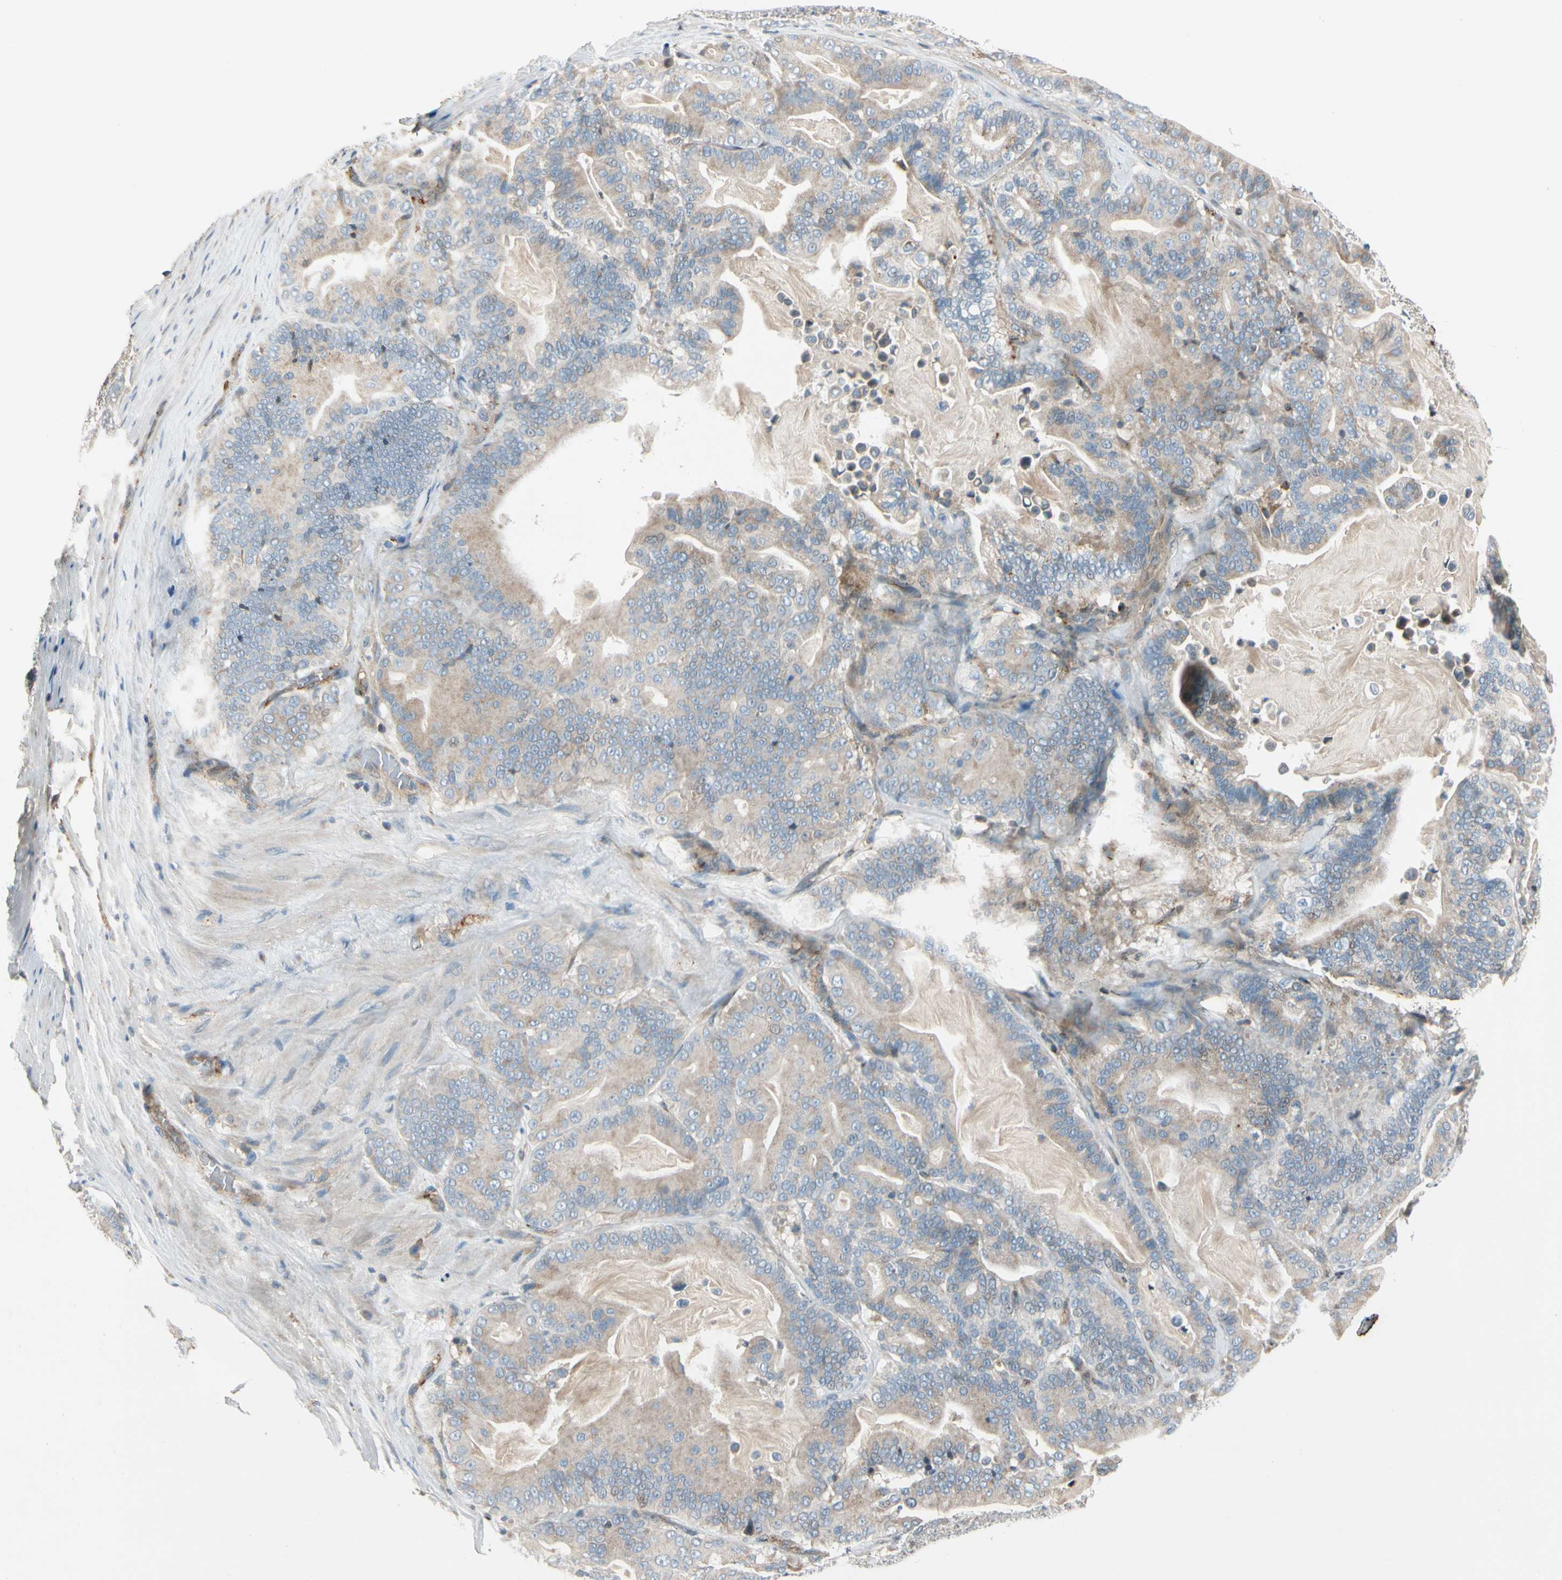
{"staining": {"intensity": "weak", "quantity": ">75%", "location": "cytoplasmic/membranous"}, "tissue": "pancreatic cancer", "cell_type": "Tumor cells", "image_type": "cancer", "snomed": [{"axis": "morphology", "description": "Adenocarcinoma, NOS"}, {"axis": "topography", "description": "Pancreas"}], "caption": "Protein staining of pancreatic adenocarcinoma tissue shows weak cytoplasmic/membranous expression in about >75% of tumor cells.", "gene": "CDH6", "patient": {"sex": "male", "age": 63}}